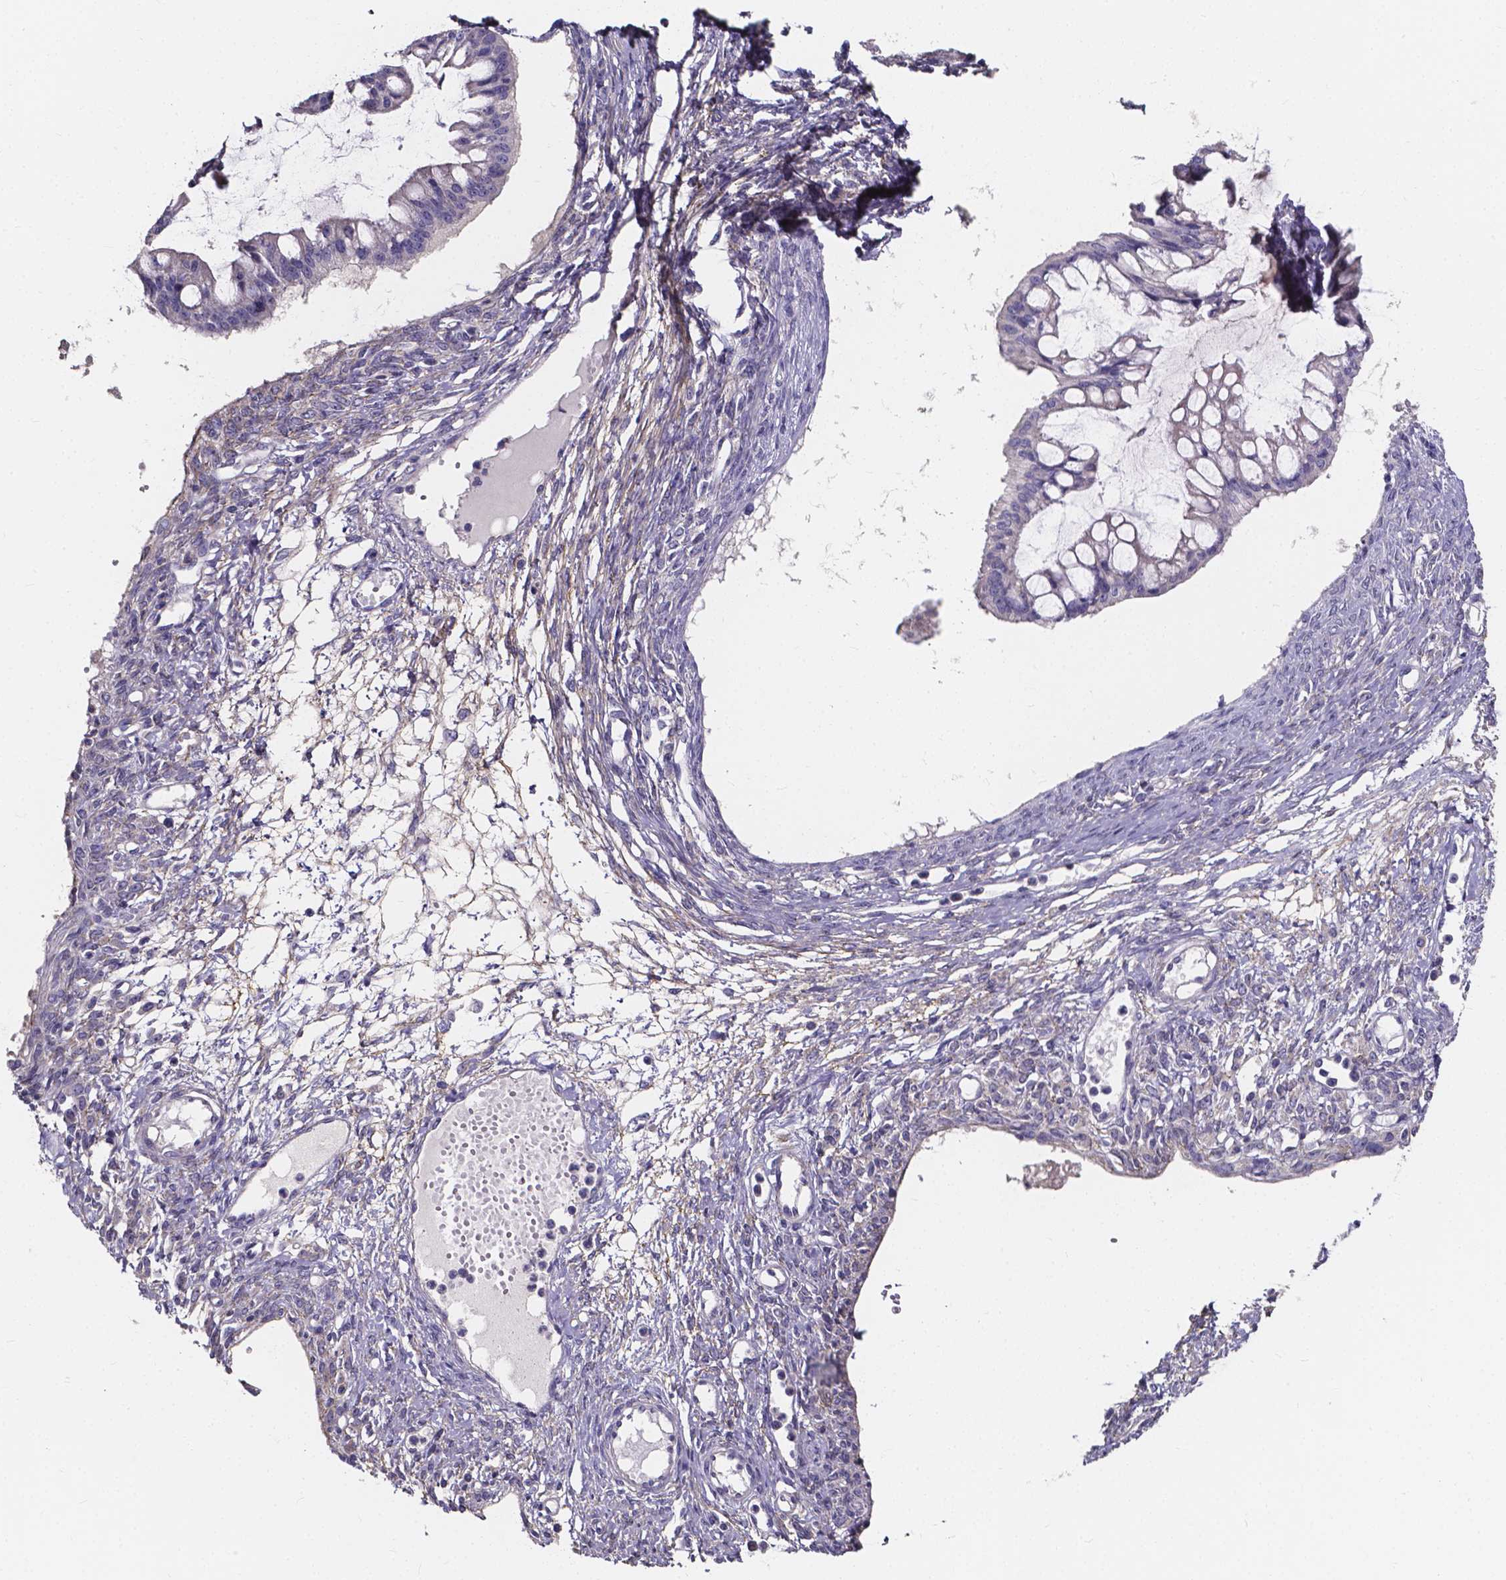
{"staining": {"intensity": "negative", "quantity": "none", "location": "none"}, "tissue": "ovarian cancer", "cell_type": "Tumor cells", "image_type": "cancer", "snomed": [{"axis": "morphology", "description": "Cystadenocarcinoma, mucinous, NOS"}, {"axis": "topography", "description": "Ovary"}], "caption": "Ovarian mucinous cystadenocarcinoma was stained to show a protein in brown. There is no significant staining in tumor cells.", "gene": "SPOCD1", "patient": {"sex": "female", "age": 73}}